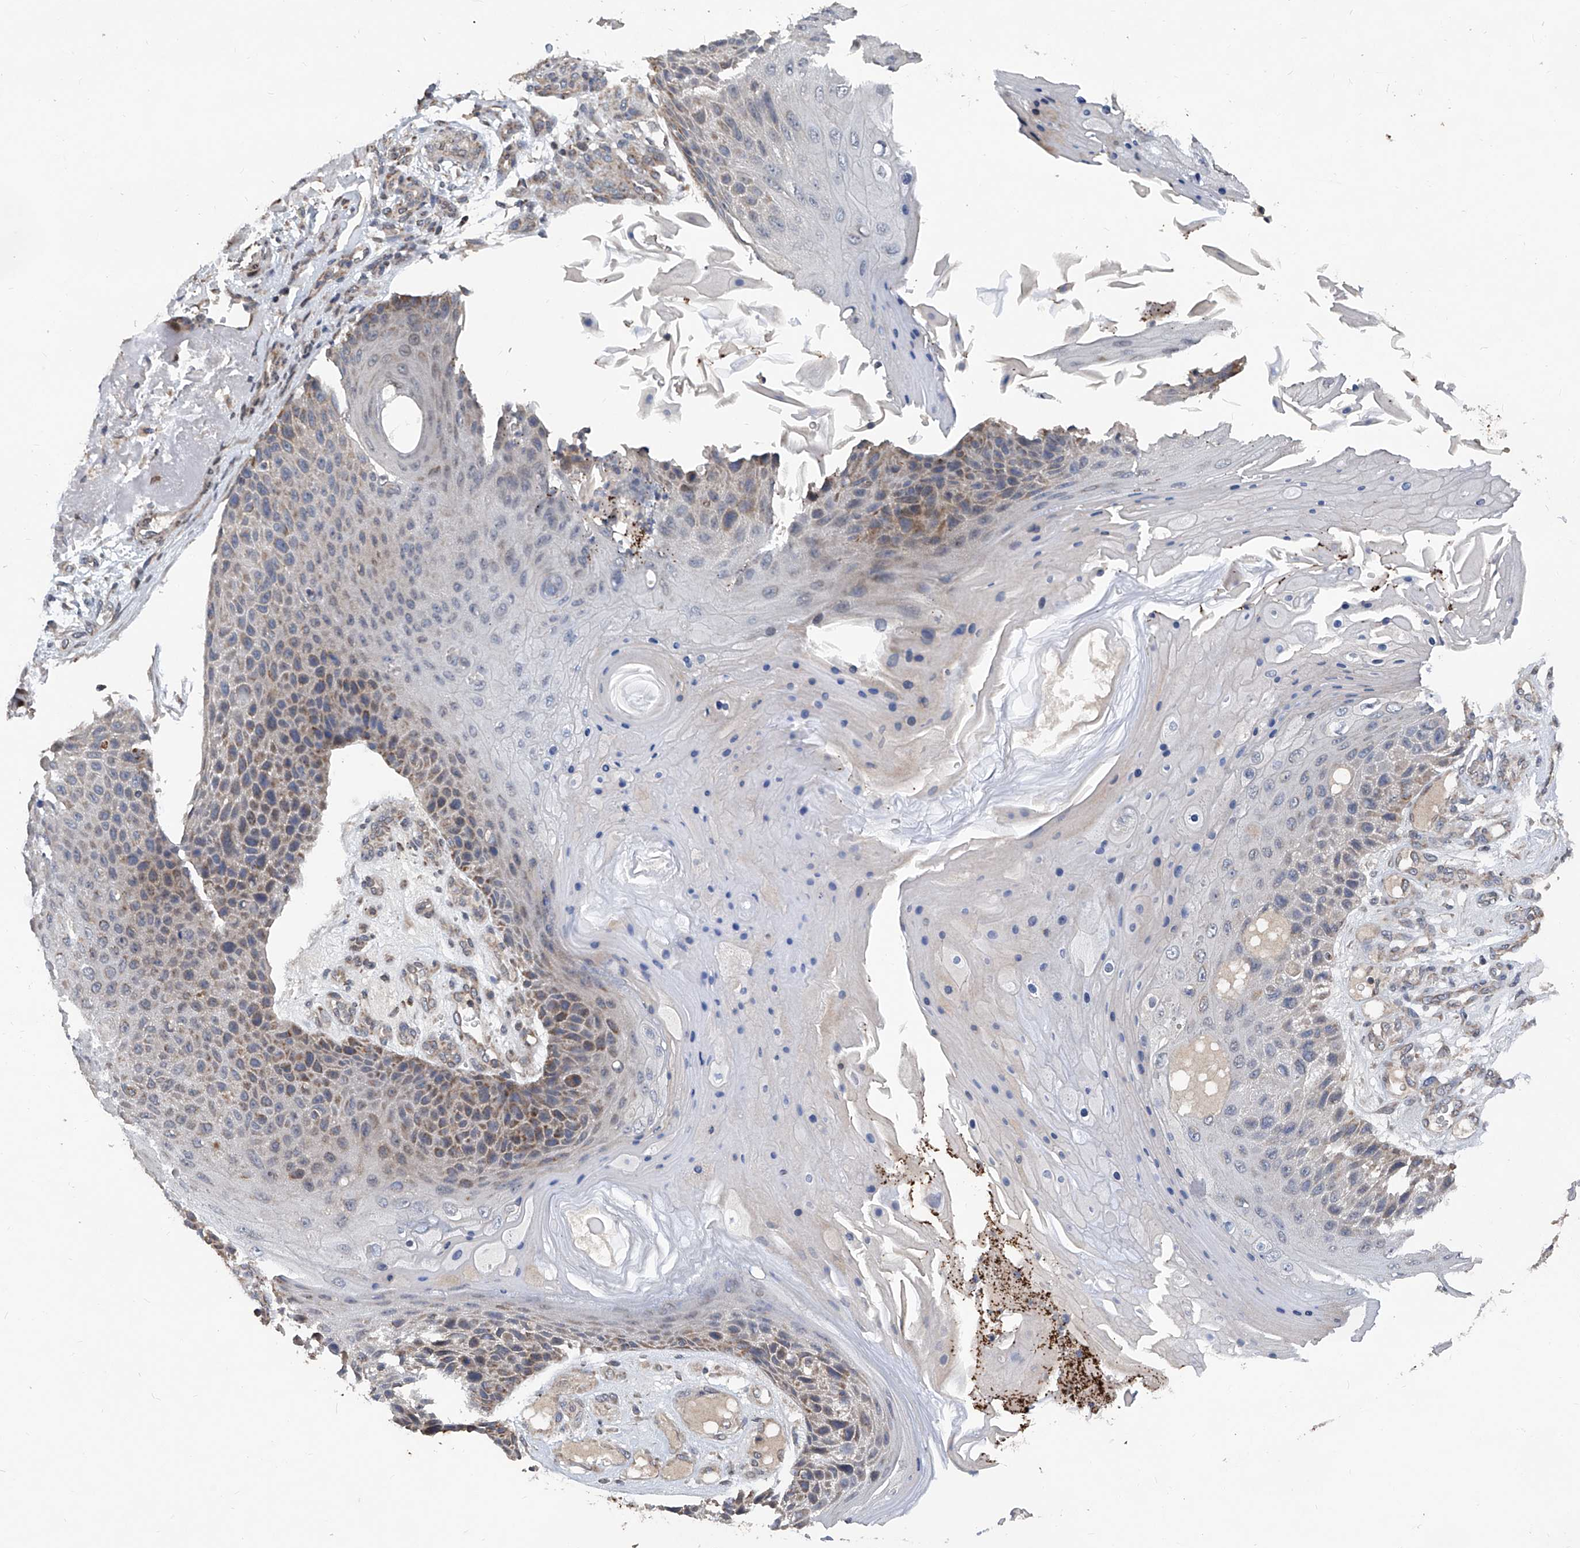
{"staining": {"intensity": "moderate", "quantity": "<25%", "location": "cytoplasmic/membranous"}, "tissue": "skin cancer", "cell_type": "Tumor cells", "image_type": "cancer", "snomed": [{"axis": "morphology", "description": "Squamous cell carcinoma, NOS"}, {"axis": "topography", "description": "Skin"}], "caption": "Human skin squamous cell carcinoma stained with a brown dye exhibits moderate cytoplasmic/membranous positive positivity in about <25% of tumor cells.", "gene": "BCKDHB", "patient": {"sex": "female", "age": 88}}